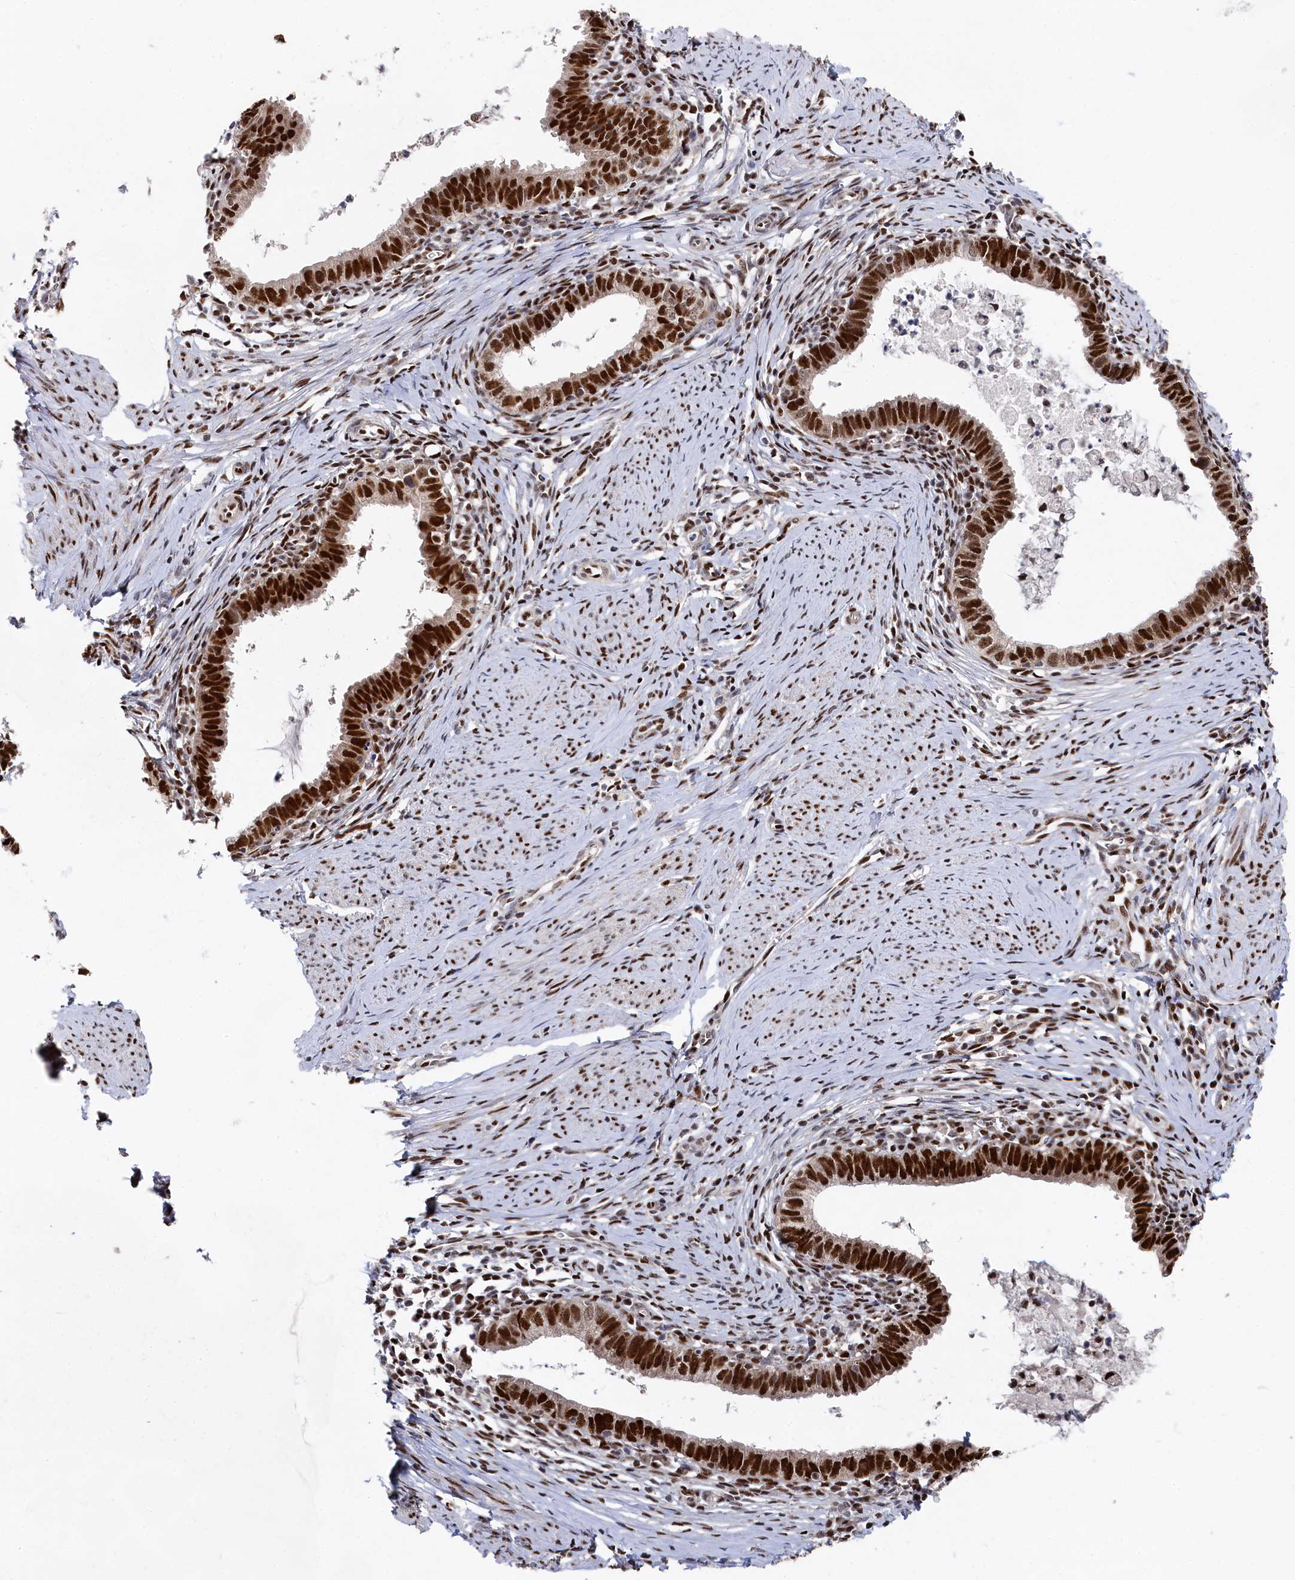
{"staining": {"intensity": "strong", "quantity": ">75%", "location": "nuclear"}, "tissue": "cervical cancer", "cell_type": "Tumor cells", "image_type": "cancer", "snomed": [{"axis": "morphology", "description": "Adenocarcinoma, NOS"}, {"axis": "topography", "description": "Cervix"}], "caption": "Protein analysis of cervical cancer (adenocarcinoma) tissue displays strong nuclear positivity in about >75% of tumor cells.", "gene": "BUB3", "patient": {"sex": "female", "age": 36}}